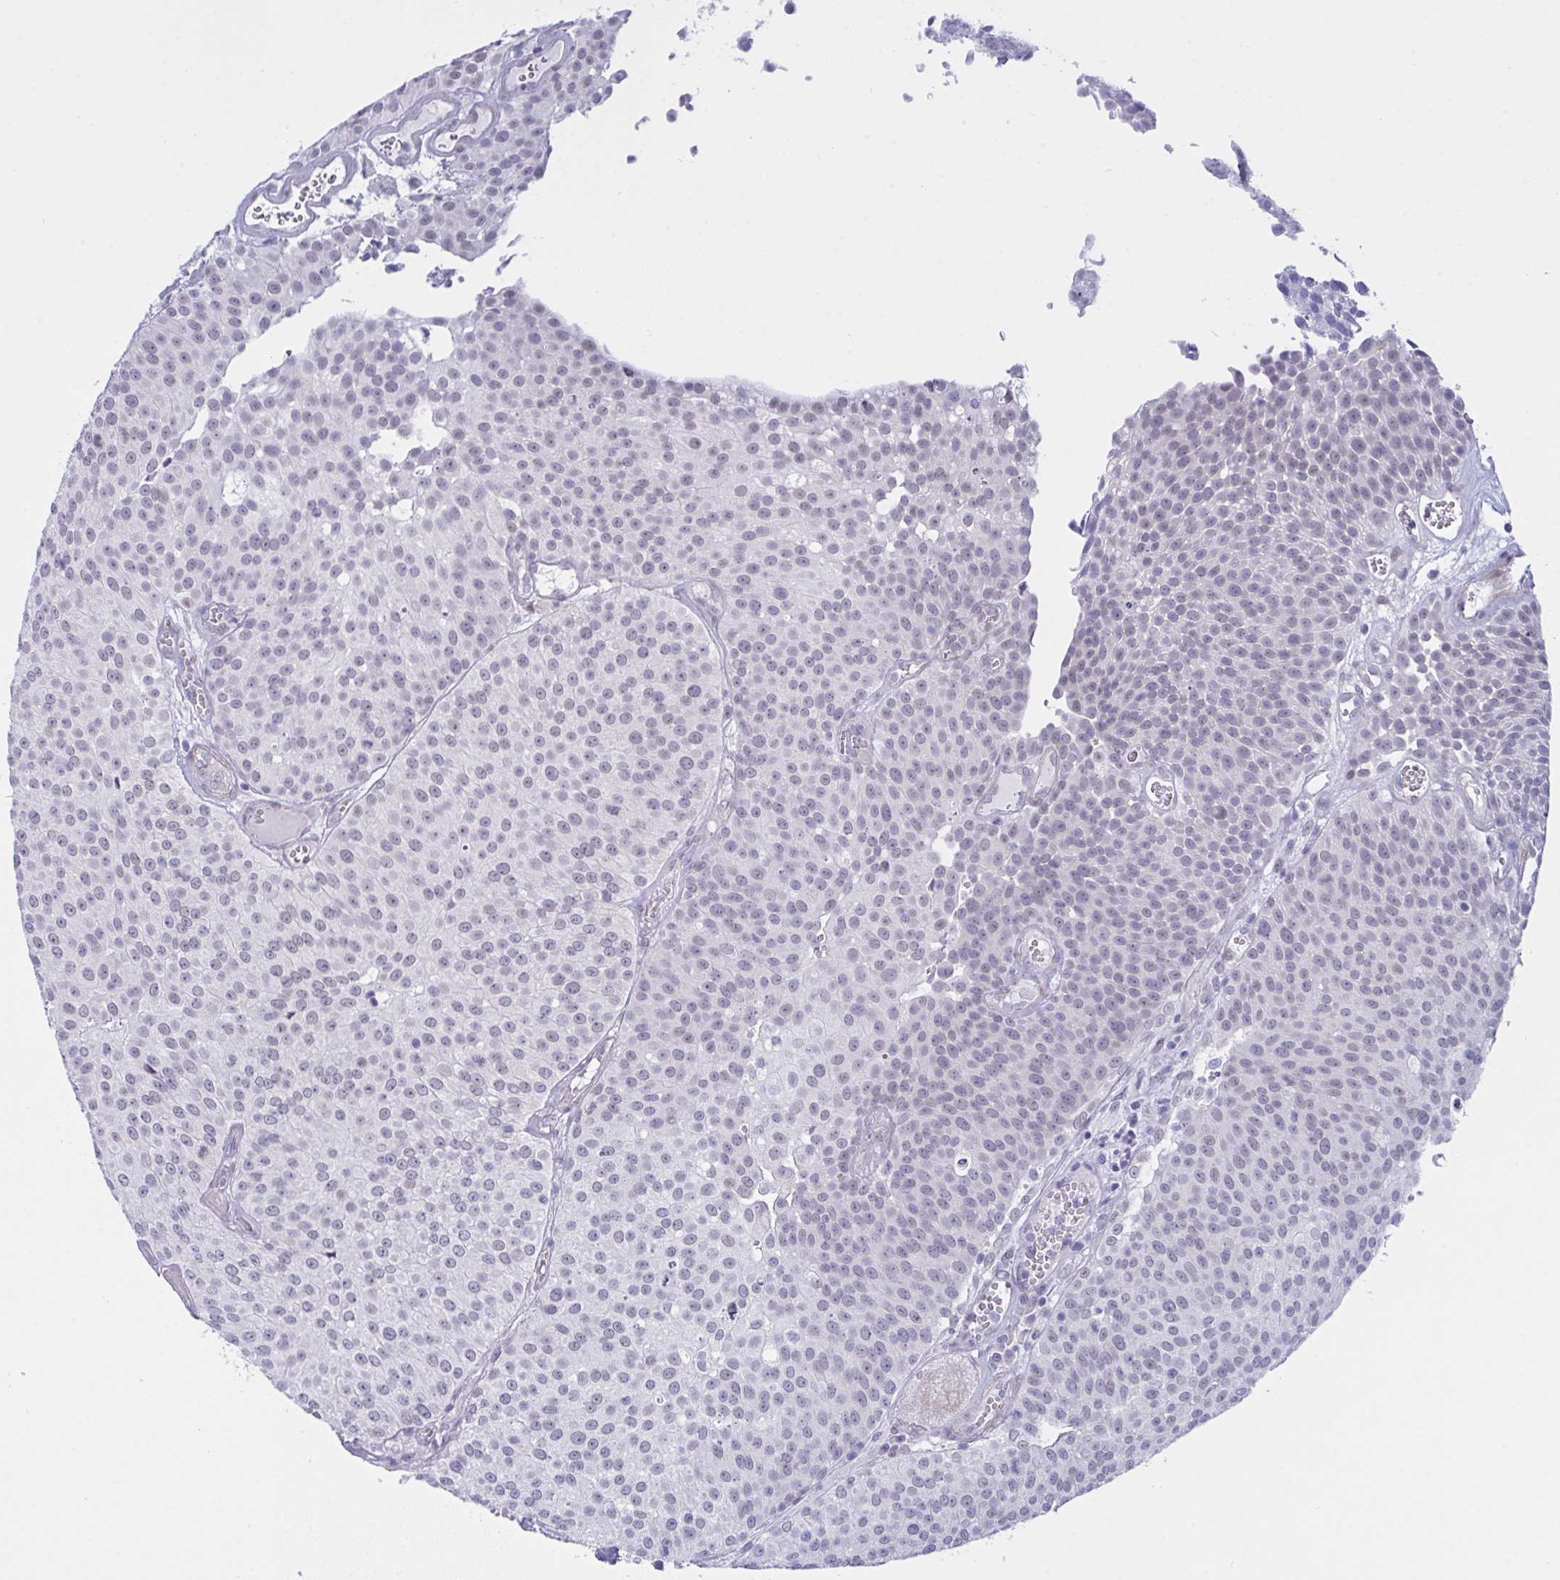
{"staining": {"intensity": "negative", "quantity": "none", "location": "none"}, "tissue": "urothelial cancer", "cell_type": "Tumor cells", "image_type": "cancer", "snomed": [{"axis": "morphology", "description": "Urothelial carcinoma, Low grade"}, {"axis": "topography", "description": "Urinary bladder"}], "caption": "This is a micrograph of IHC staining of low-grade urothelial carcinoma, which shows no positivity in tumor cells. The staining is performed using DAB brown chromogen with nuclei counter-stained in using hematoxylin.", "gene": "FBXL22", "patient": {"sex": "female", "age": 79}}